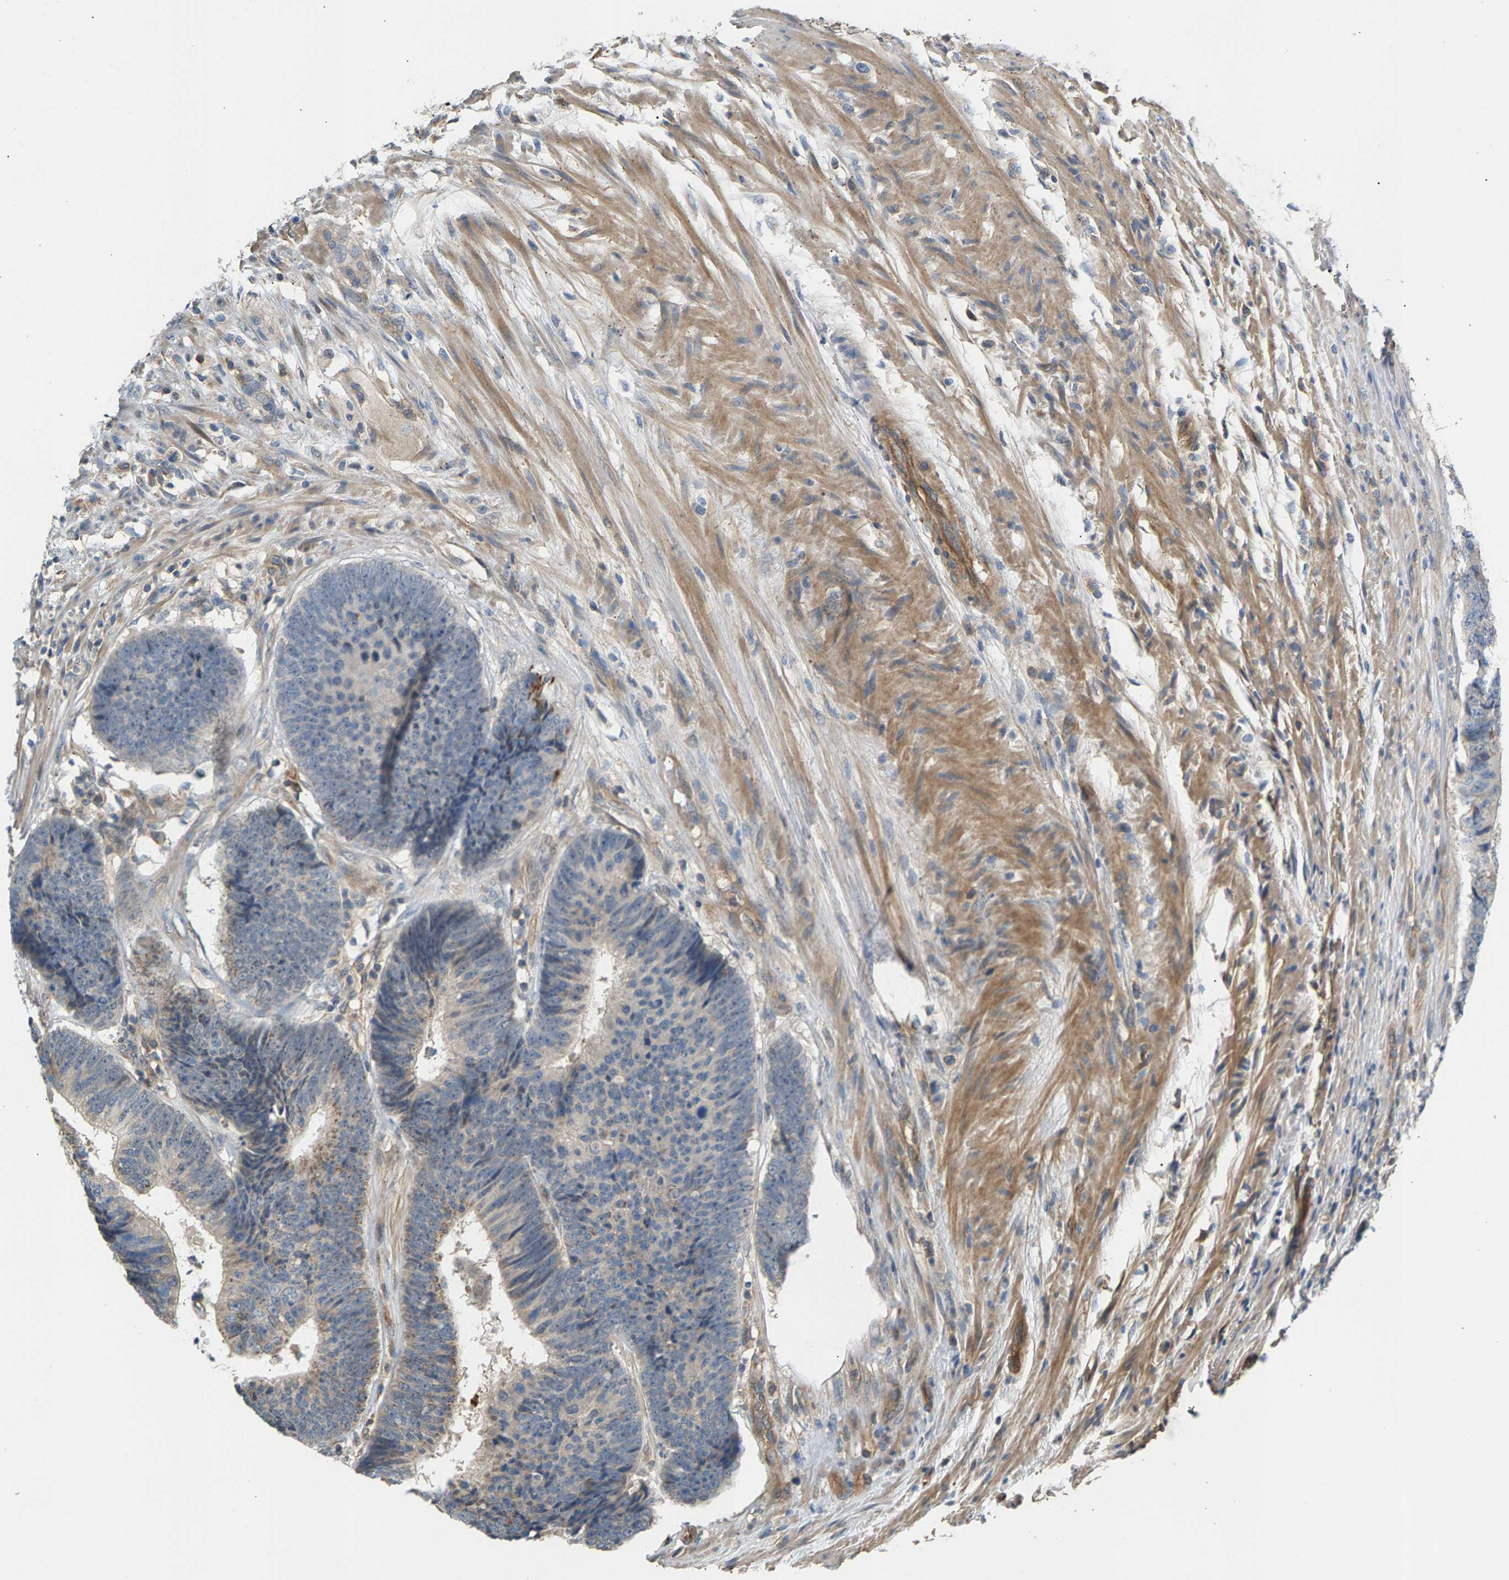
{"staining": {"intensity": "weak", "quantity": "<25%", "location": "cytoplasmic/membranous"}, "tissue": "colorectal cancer", "cell_type": "Tumor cells", "image_type": "cancer", "snomed": [{"axis": "morphology", "description": "Adenocarcinoma, NOS"}, {"axis": "topography", "description": "Colon"}], "caption": "A high-resolution photomicrograph shows immunohistochemistry (IHC) staining of colorectal cancer, which demonstrates no significant positivity in tumor cells. (Brightfield microscopy of DAB immunohistochemistry at high magnification).", "gene": "KRTAP27-1", "patient": {"sex": "male", "age": 56}}